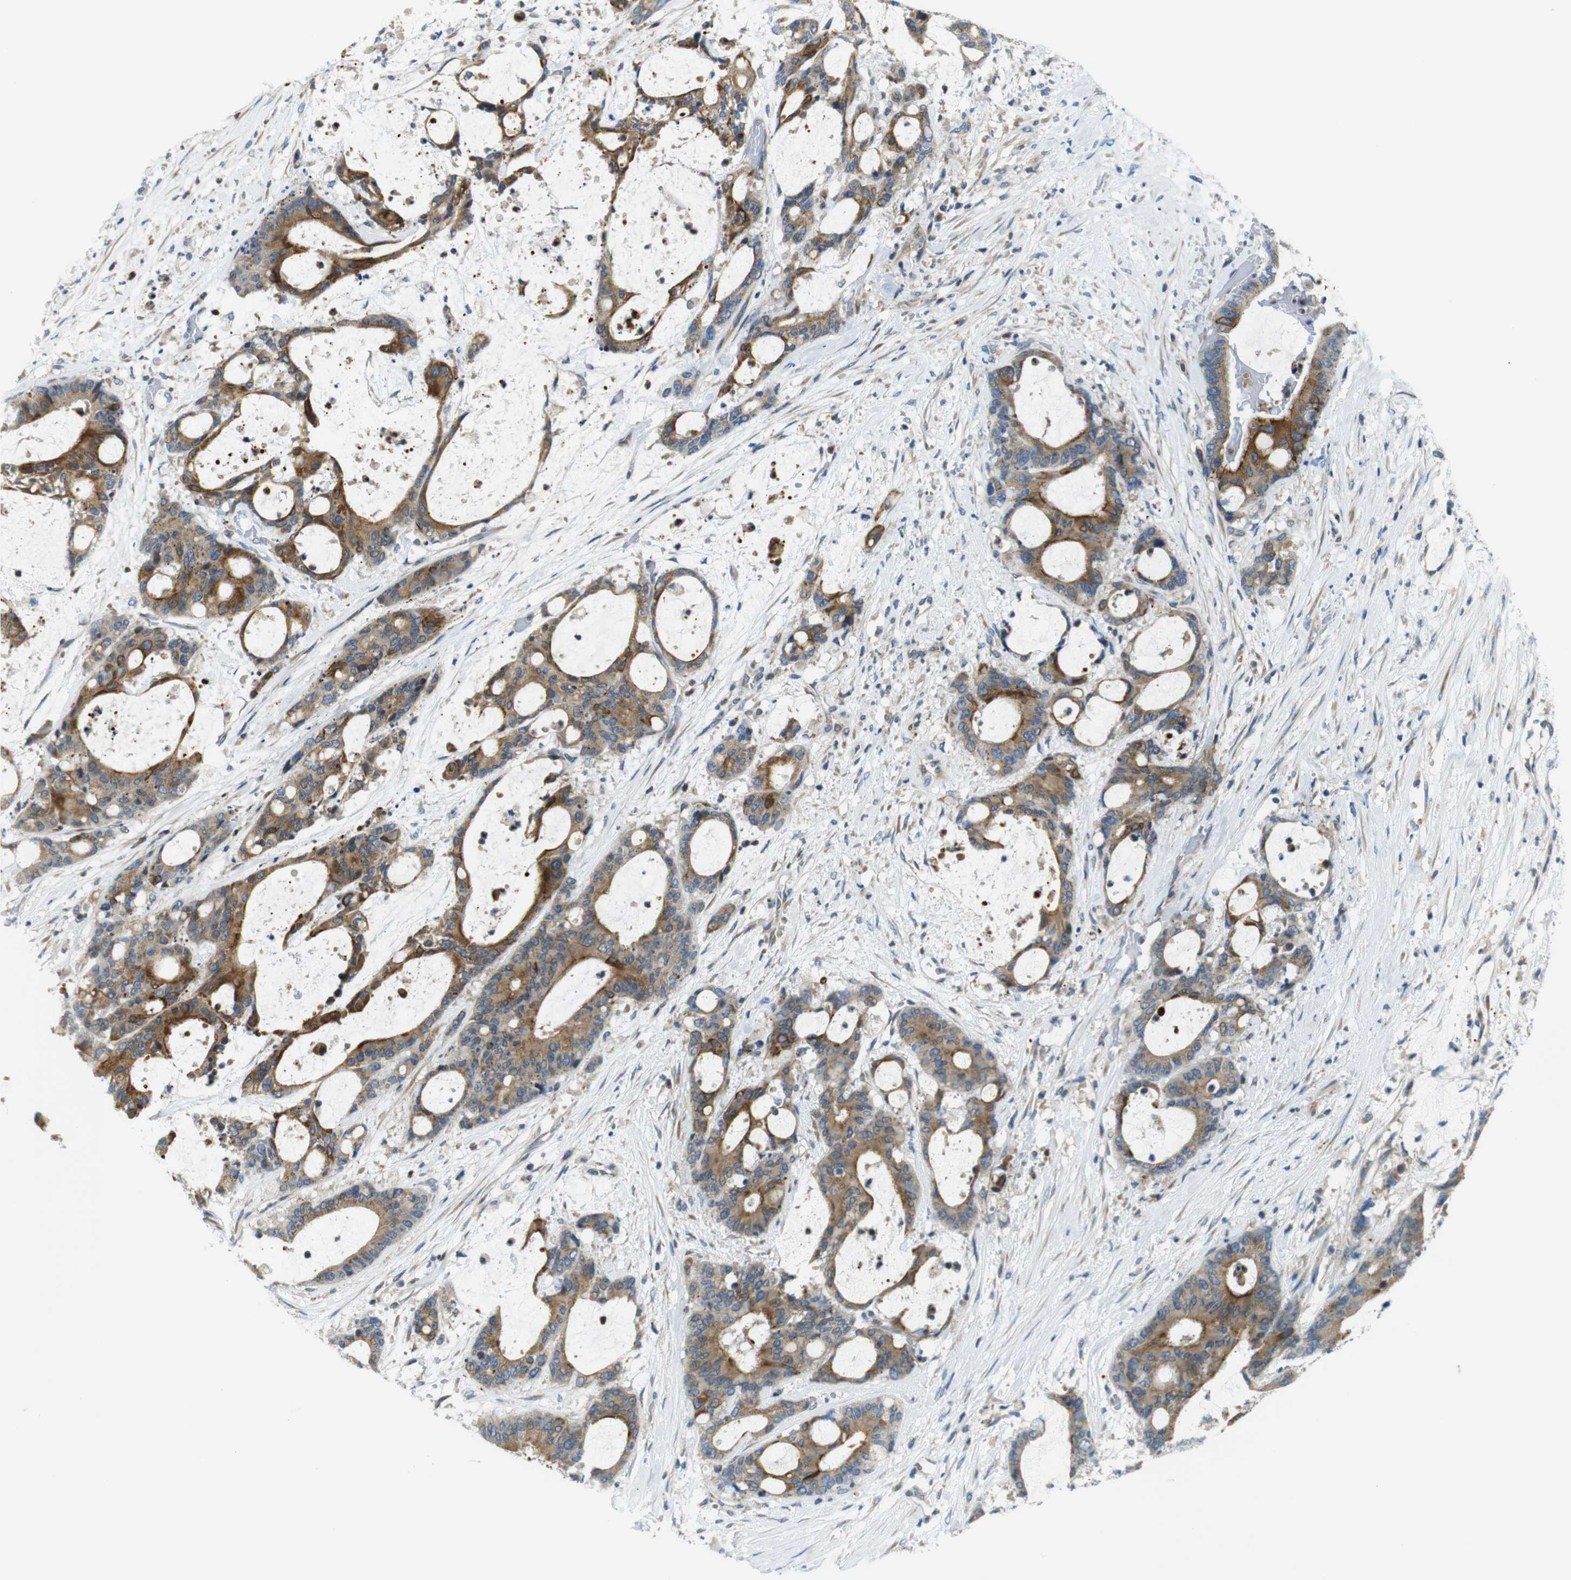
{"staining": {"intensity": "moderate", "quantity": ">75%", "location": "cytoplasmic/membranous"}, "tissue": "liver cancer", "cell_type": "Tumor cells", "image_type": "cancer", "snomed": [{"axis": "morphology", "description": "Cholangiocarcinoma"}, {"axis": "topography", "description": "Liver"}], "caption": "Protein staining by immunohistochemistry (IHC) shows moderate cytoplasmic/membranous positivity in about >75% of tumor cells in liver cancer. Nuclei are stained in blue.", "gene": "ZDHHC3", "patient": {"sex": "female", "age": 73}}